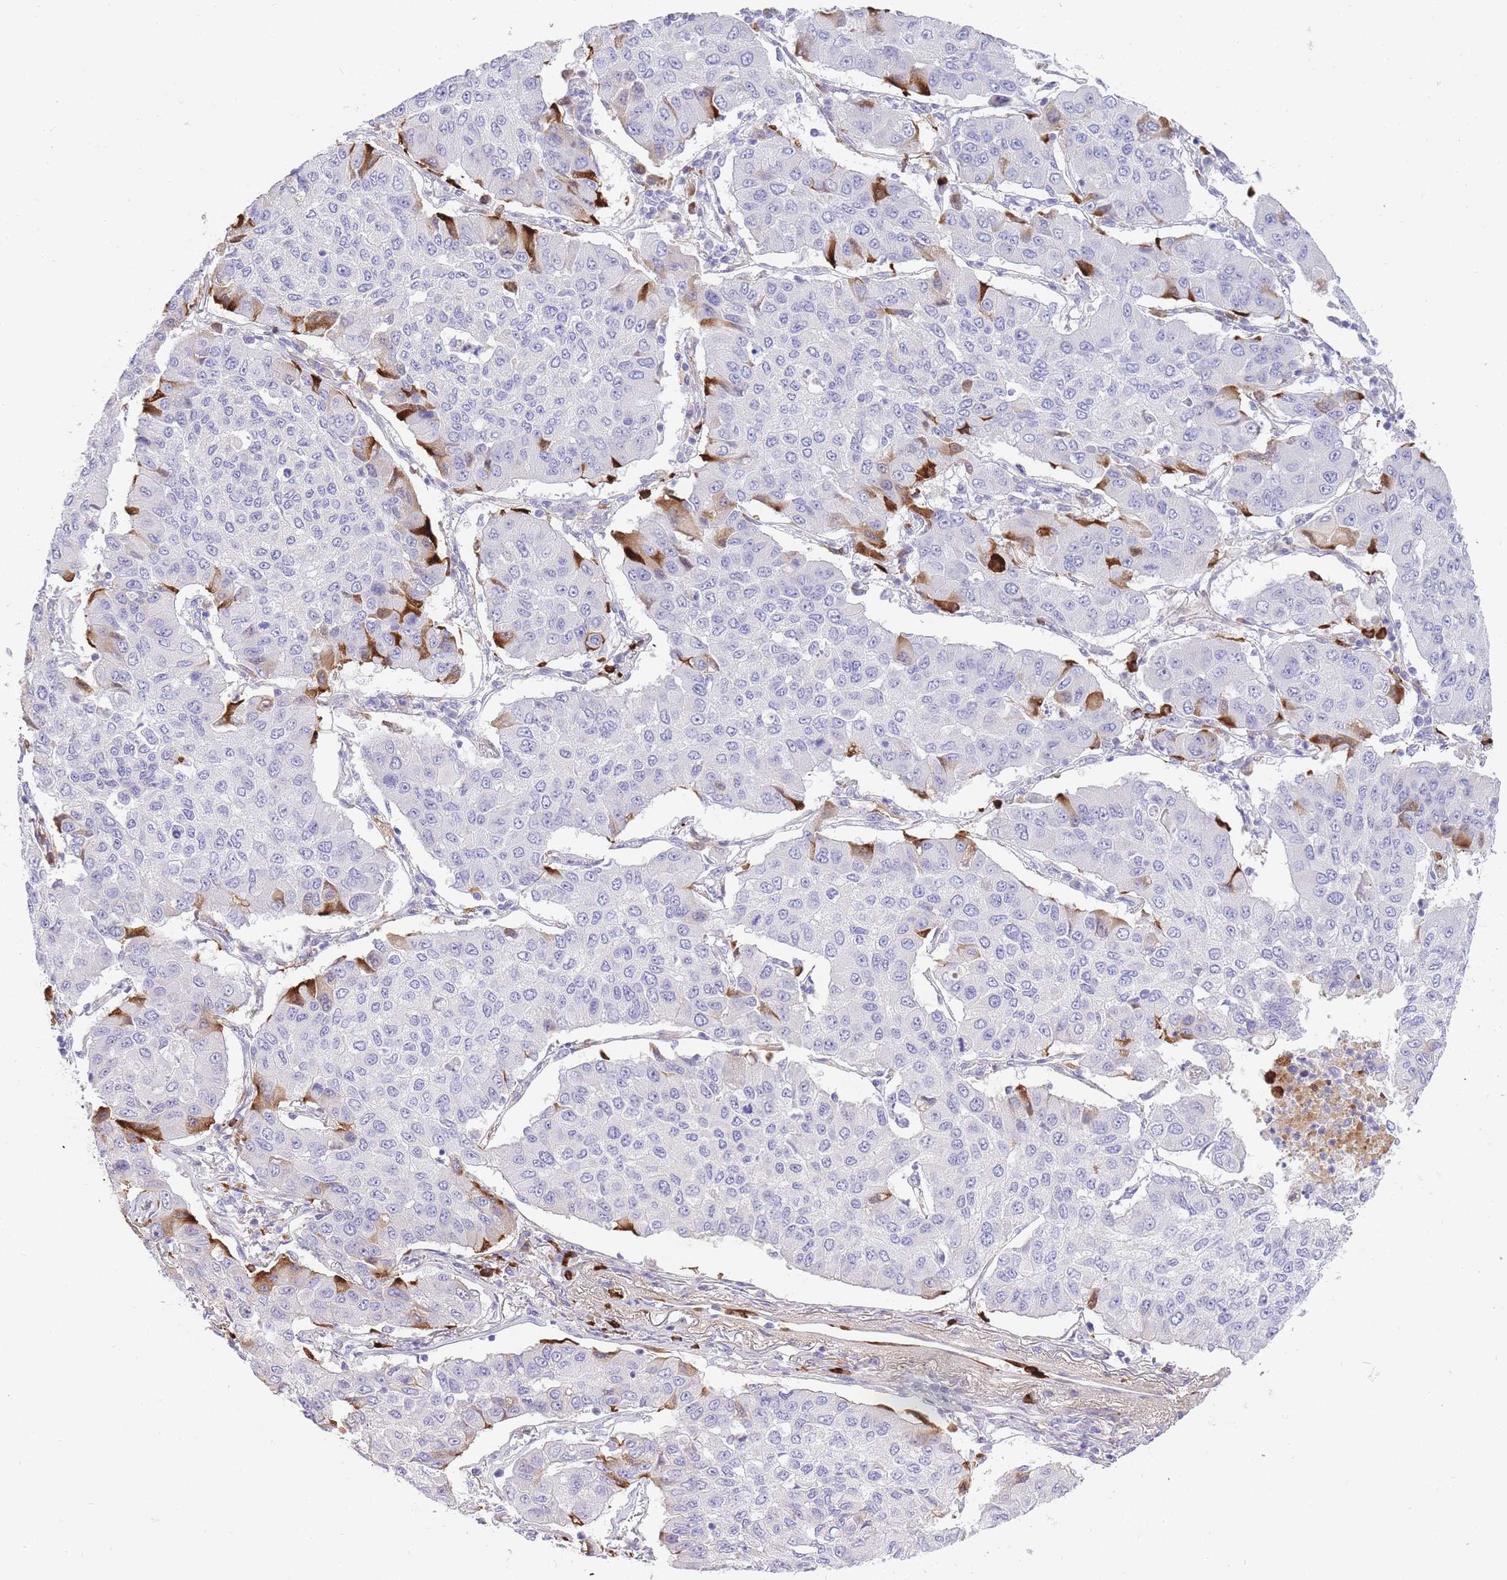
{"staining": {"intensity": "strong", "quantity": "<25%", "location": "cytoplasmic/membranous"}, "tissue": "lung cancer", "cell_type": "Tumor cells", "image_type": "cancer", "snomed": [{"axis": "morphology", "description": "Squamous cell carcinoma, NOS"}, {"axis": "topography", "description": "Lung"}], "caption": "DAB (3,3'-diaminobenzidine) immunohistochemical staining of lung cancer displays strong cytoplasmic/membranous protein expression in about <25% of tumor cells. The staining was performed using DAB to visualize the protein expression in brown, while the nuclei were stained in blue with hematoxylin (Magnification: 20x).", "gene": "HRG", "patient": {"sex": "male", "age": 74}}